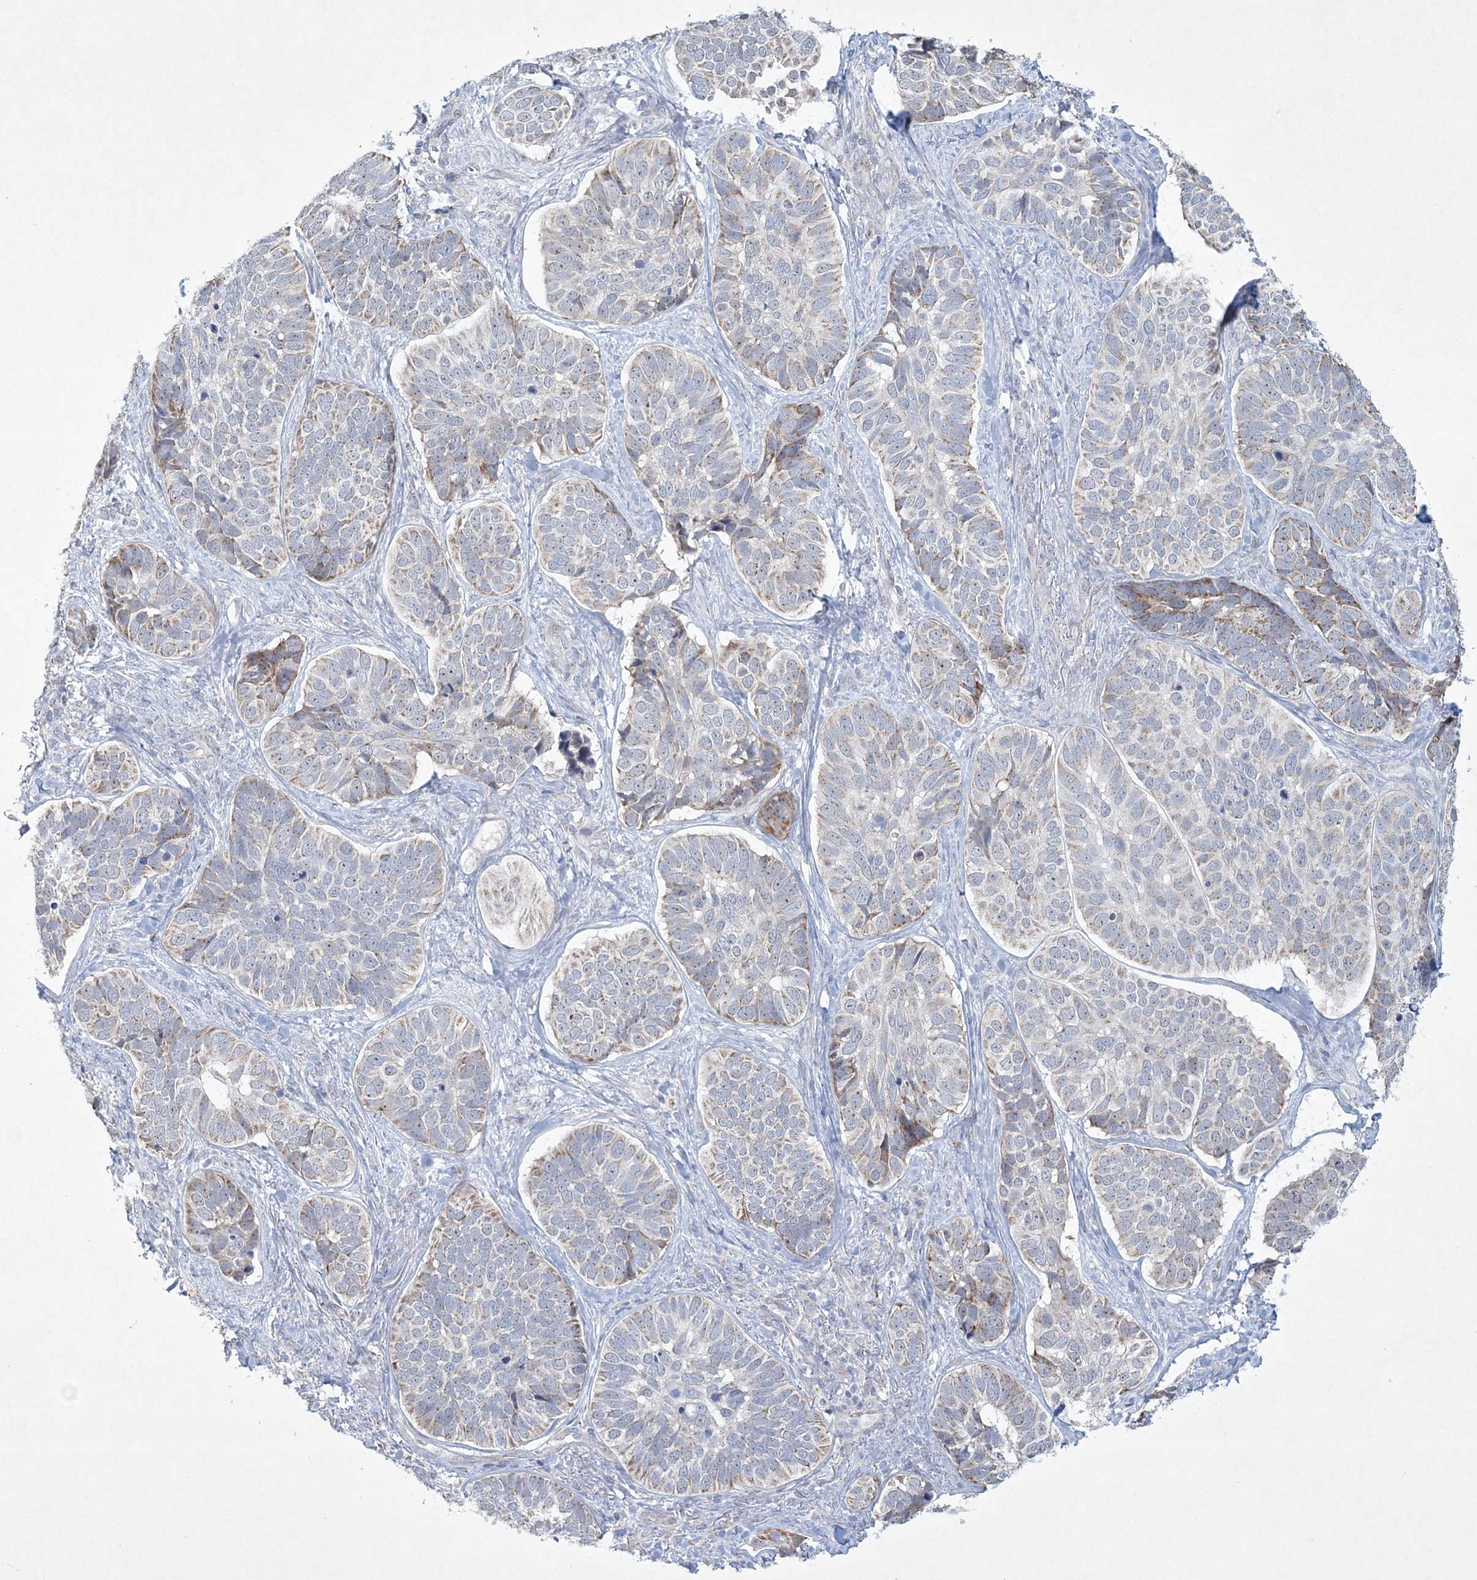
{"staining": {"intensity": "moderate", "quantity": "25%-75%", "location": "cytoplasmic/membranous"}, "tissue": "skin cancer", "cell_type": "Tumor cells", "image_type": "cancer", "snomed": [{"axis": "morphology", "description": "Basal cell carcinoma"}, {"axis": "topography", "description": "Skin"}], "caption": "Skin basal cell carcinoma stained with a brown dye reveals moderate cytoplasmic/membranous positive expression in approximately 25%-75% of tumor cells.", "gene": "CES4A", "patient": {"sex": "male", "age": 62}}